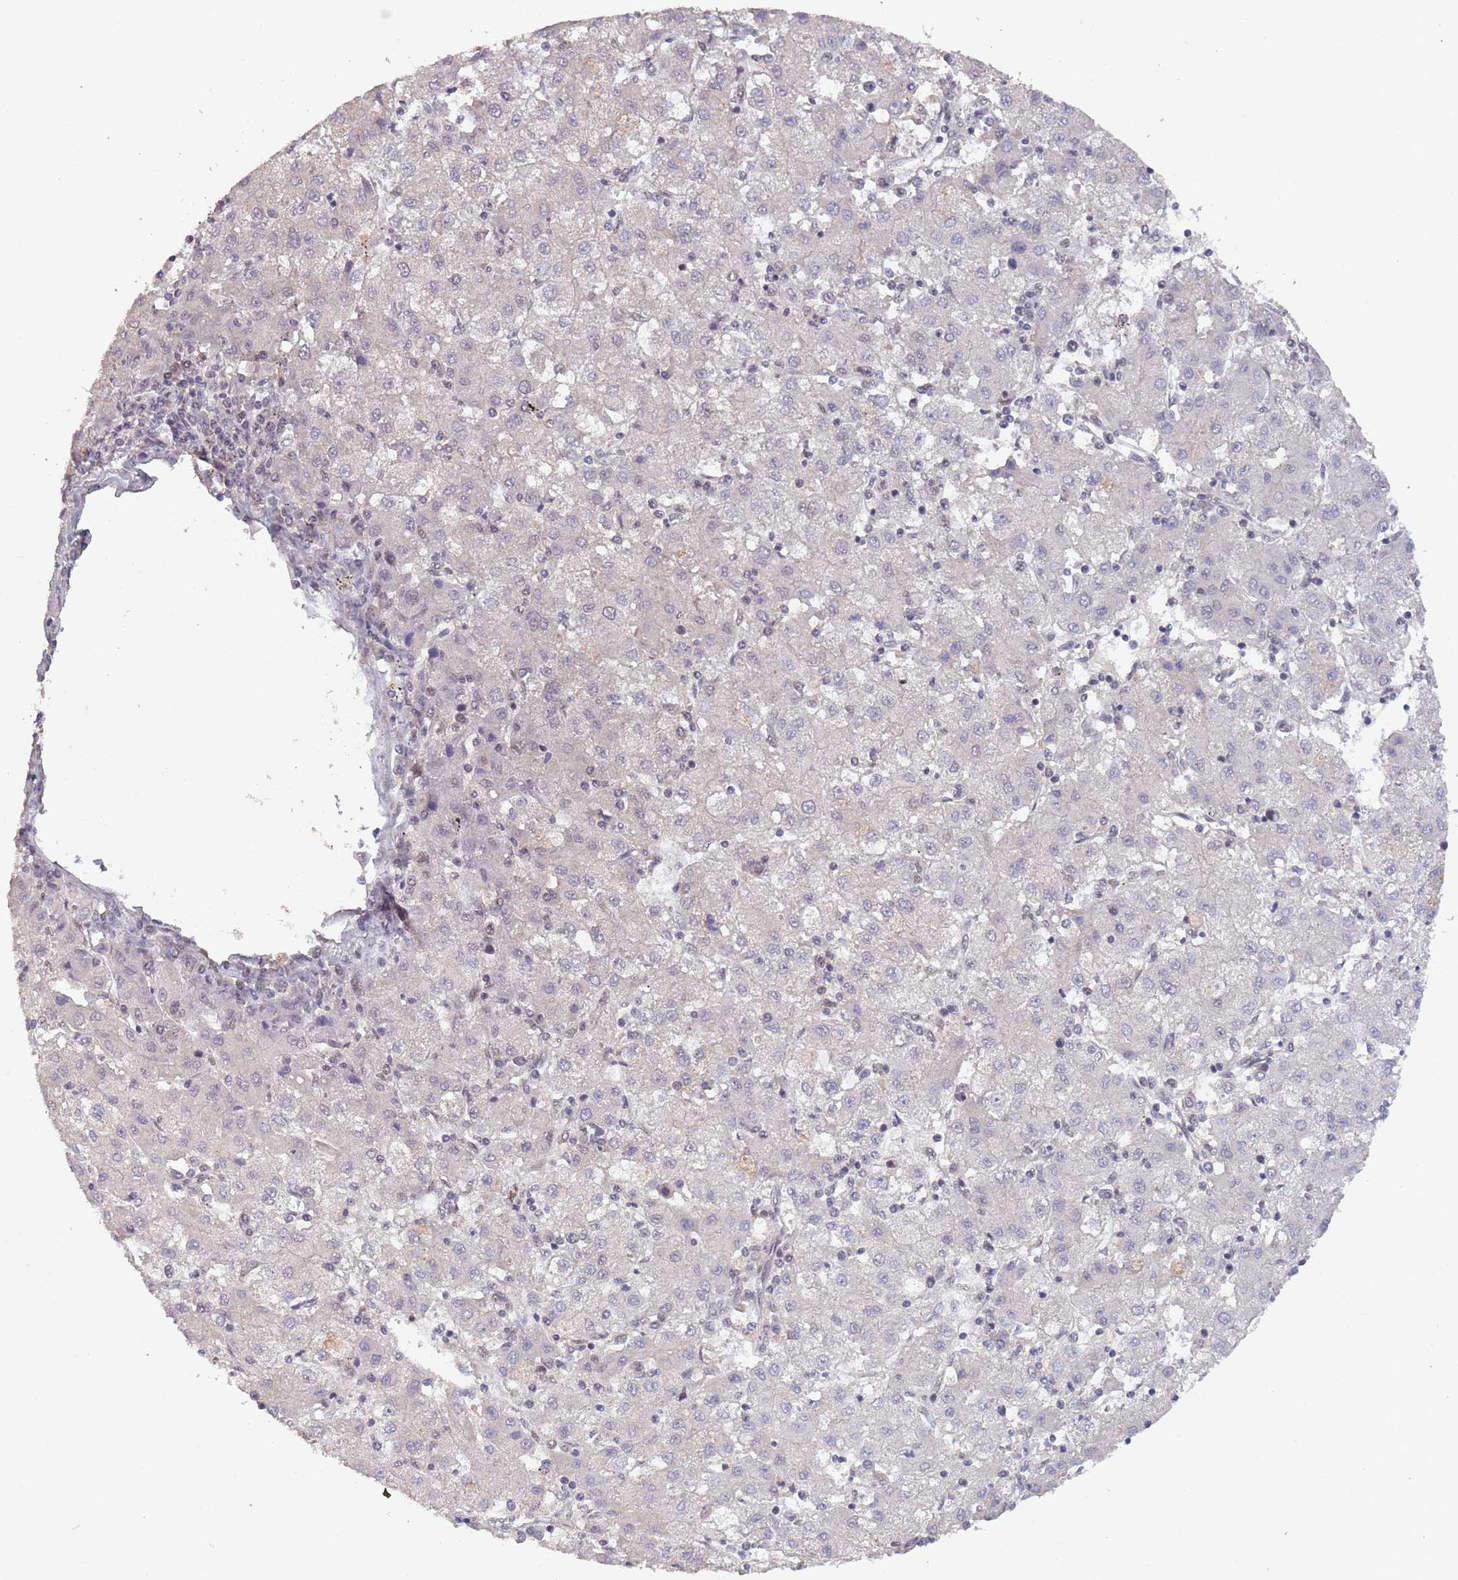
{"staining": {"intensity": "negative", "quantity": "none", "location": "none"}, "tissue": "liver cancer", "cell_type": "Tumor cells", "image_type": "cancer", "snomed": [{"axis": "morphology", "description": "Carcinoma, Hepatocellular, NOS"}, {"axis": "topography", "description": "Liver"}], "caption": "IHC of liver hepatocellular carcinoma demonstrates no staining in tumor cells.", "gene": "CIZ1", "patient": {"sex": "male", "age": 72}}